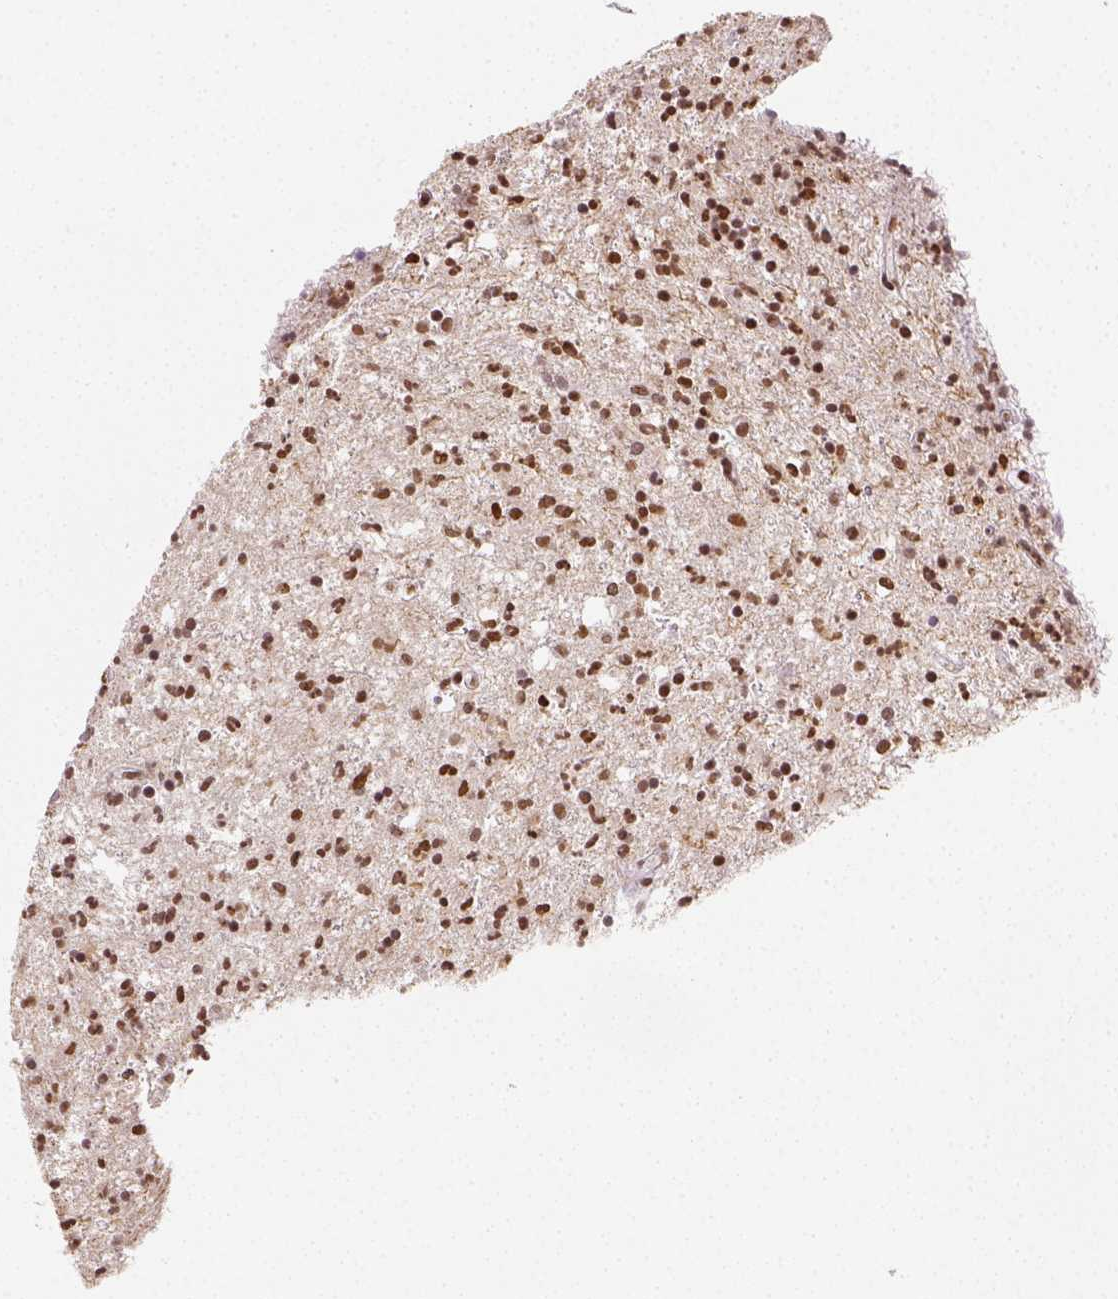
{"staining": {"intensity": "moderate", "quantity": ">75%", "location": "nuclear"}, "tissue": "glioma", "cell_type": "Tumor cells", "image_type": "cancer", "snomed": [{"axis": "morphology", "description": "Glioma, malignant, Low grade"}, {"axis": "topography", "description": "Brain"}], "caption": "Immunohistochemical staining of malignant glioma (low-grade) demonstrates moderate nuclear protein staining in about >75% of tumor cells.", "gene": "FANCE", "patient": {"sex": "male", "age": 64}}